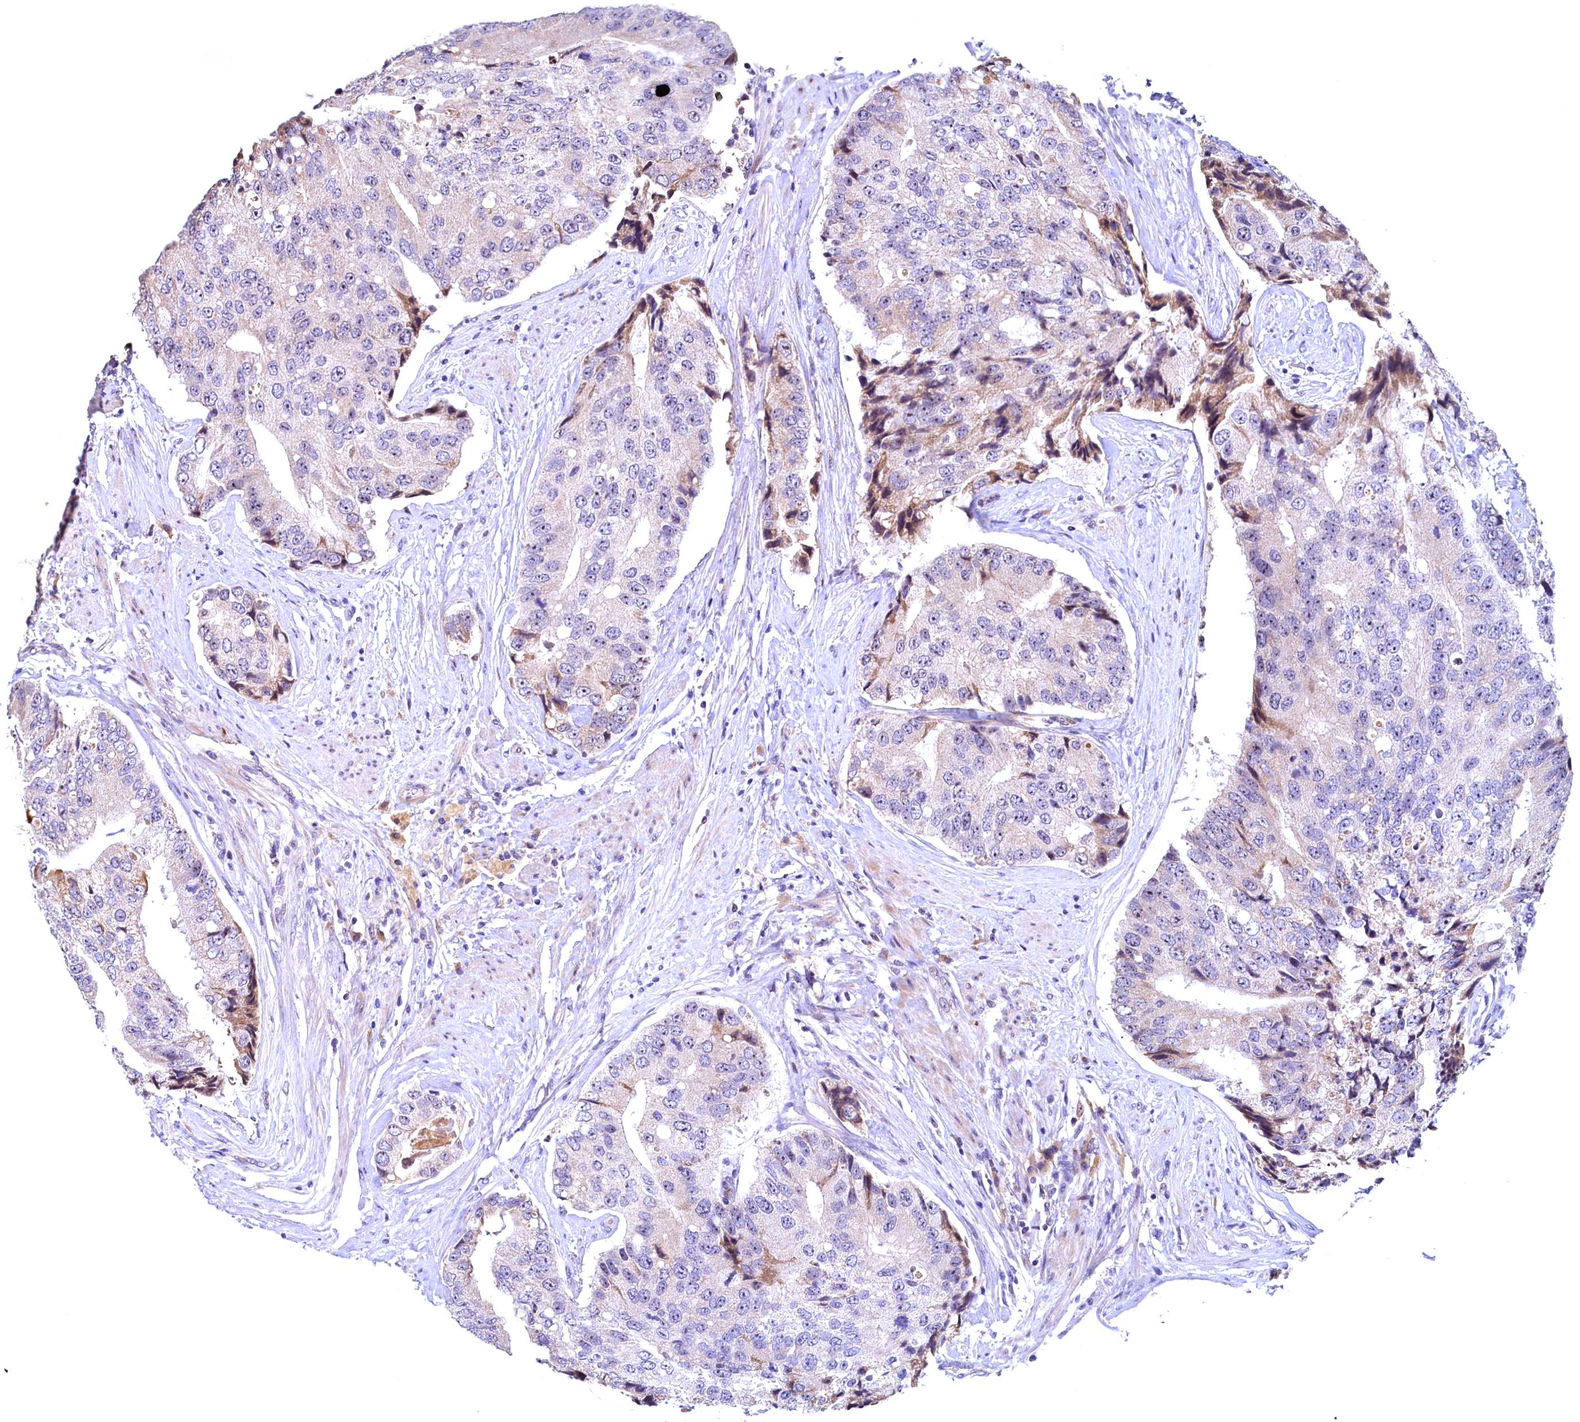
{"staining": {"intensity": "negative", "quantity": "none", "location": "none"}, "tissue": "prostate cancer", "cell_type": "Tumor cells", "image_type": "cancer", "snomed": [{"axis": "morphology", "description": "Adenocarcinoma, High grade"}, {"axis": "topography", "description": "Prostate"}], "caption": "DAB immunohistochemical staining of prostate cancer (high-grade adenocarcinoma) reveals no significant staining in tumor cells.", "gene": "LATS2", "patient": {"sex": "male", "age": 70}}